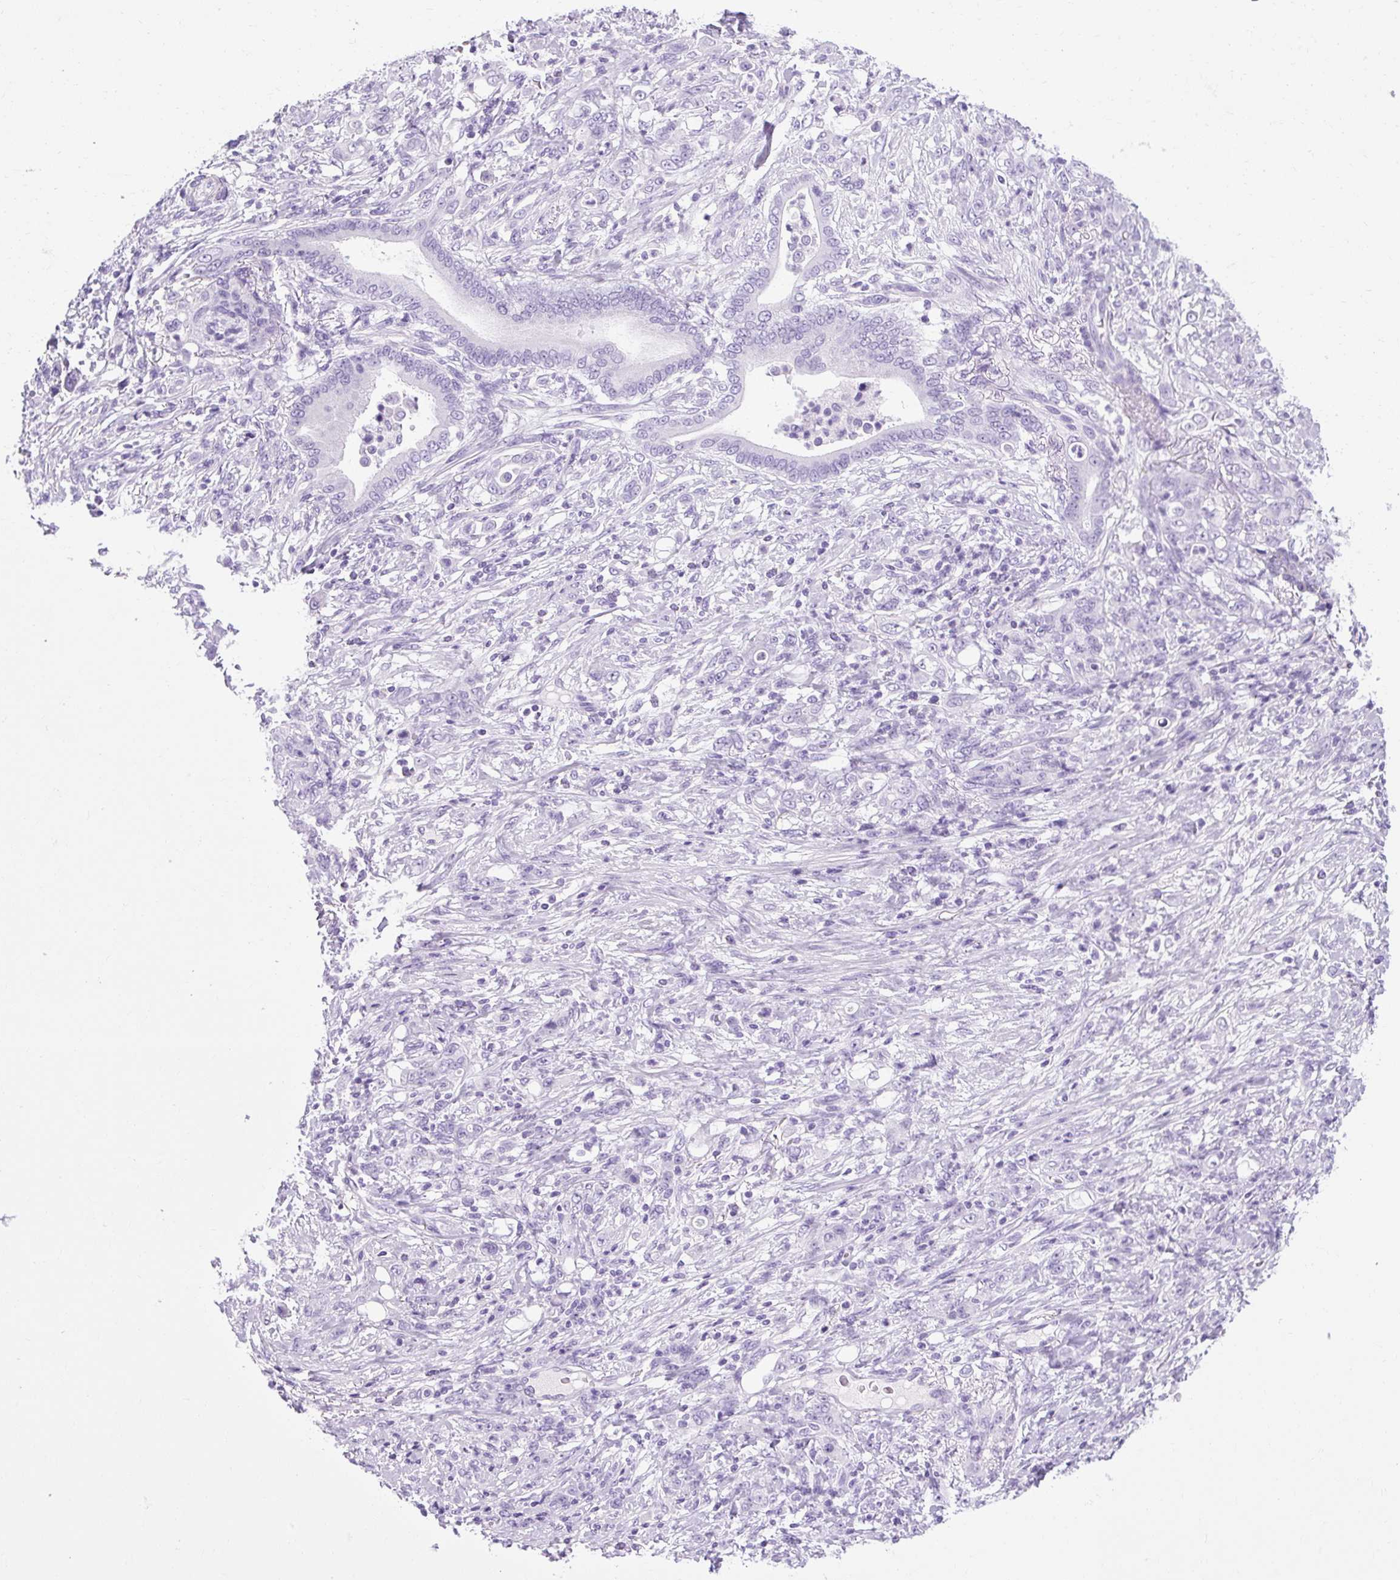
{"staining": {"intensity": "negative", "quantity": "none", "location": "none"}, "tissue": "stomach cancer", "cell_type": "Tumor cells", "image_type": "cancer", "snomed": [{"axis": "morphology", "description": "Adenocarcinoma, NOS"}, {"axis": "topography", "description": "Stomach"}], "caption": "IHC histopathology image of neoplastic tissue: human stomach cancer stained with DAB (3,3'-diaminobenzidine) shows no significant protein staining in tumor cells. (DAB (3,3'-diaminobenzidine) immunohistochemistry, high magnification).", "gene": "B3GNT4", "patient": {"sex": "female", "age": 79}}